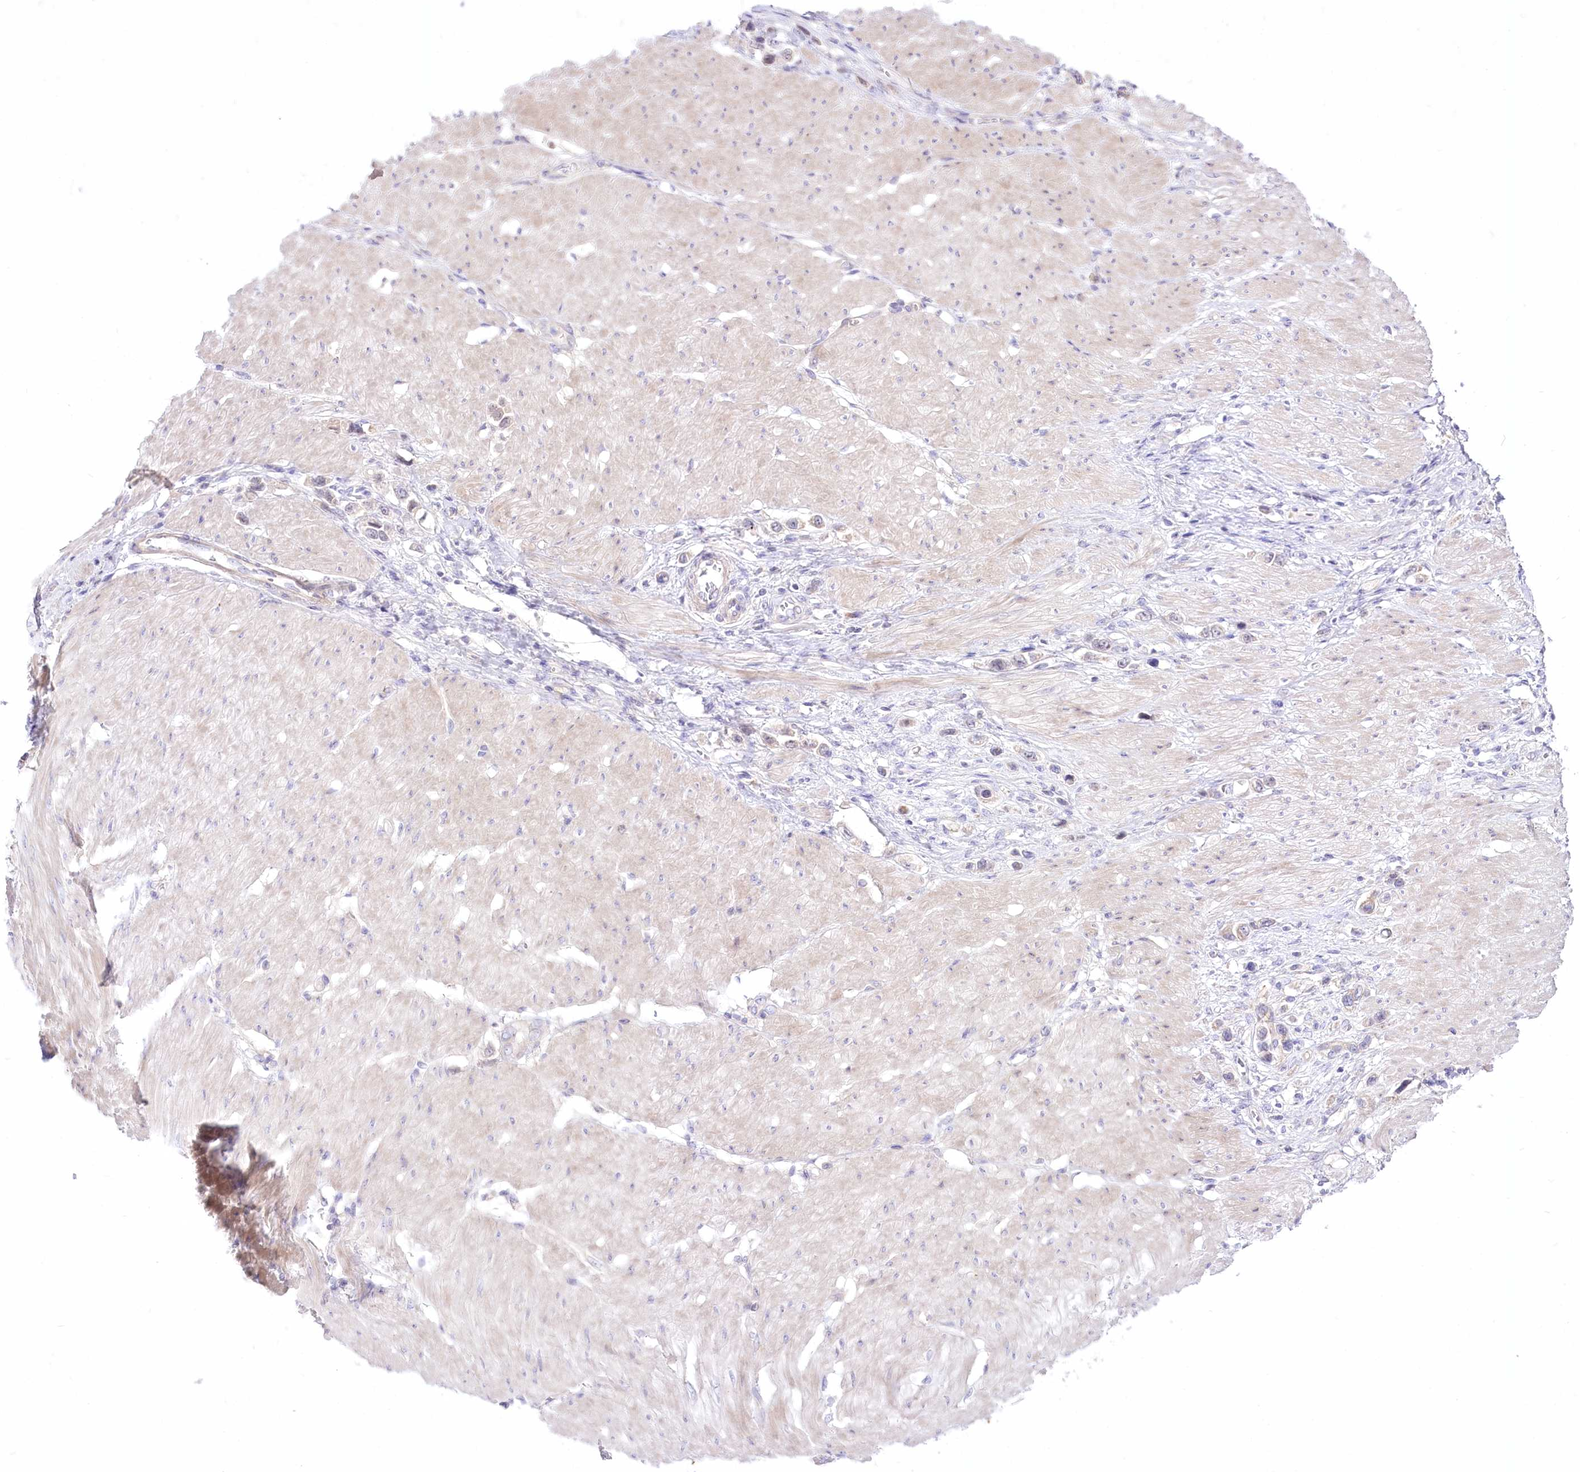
{"staining": {"intensity": "negative", "quantity": "none", "location": "none"}, "tissue": "stomach cancer", "cell_type": "Tumor cells", "image_type": "cancer", "snomed": [{"axis": "morphology", "description": "Normal tissue, NOS"}, {"axis": "morphology", "description": "Adenocarcinoma, NOS"}, {"axis": "topography", "description": "Stomach, upper"}, {"axis": "topography", "description": "Stomach"}], "caption": "Tumor cells are negative for protein expression in human stomach cancer. (DAB immunohistochemistry (IHC), high magnification).", "gene": "HELT", "patient": {"sex": "female", "age": 65}}